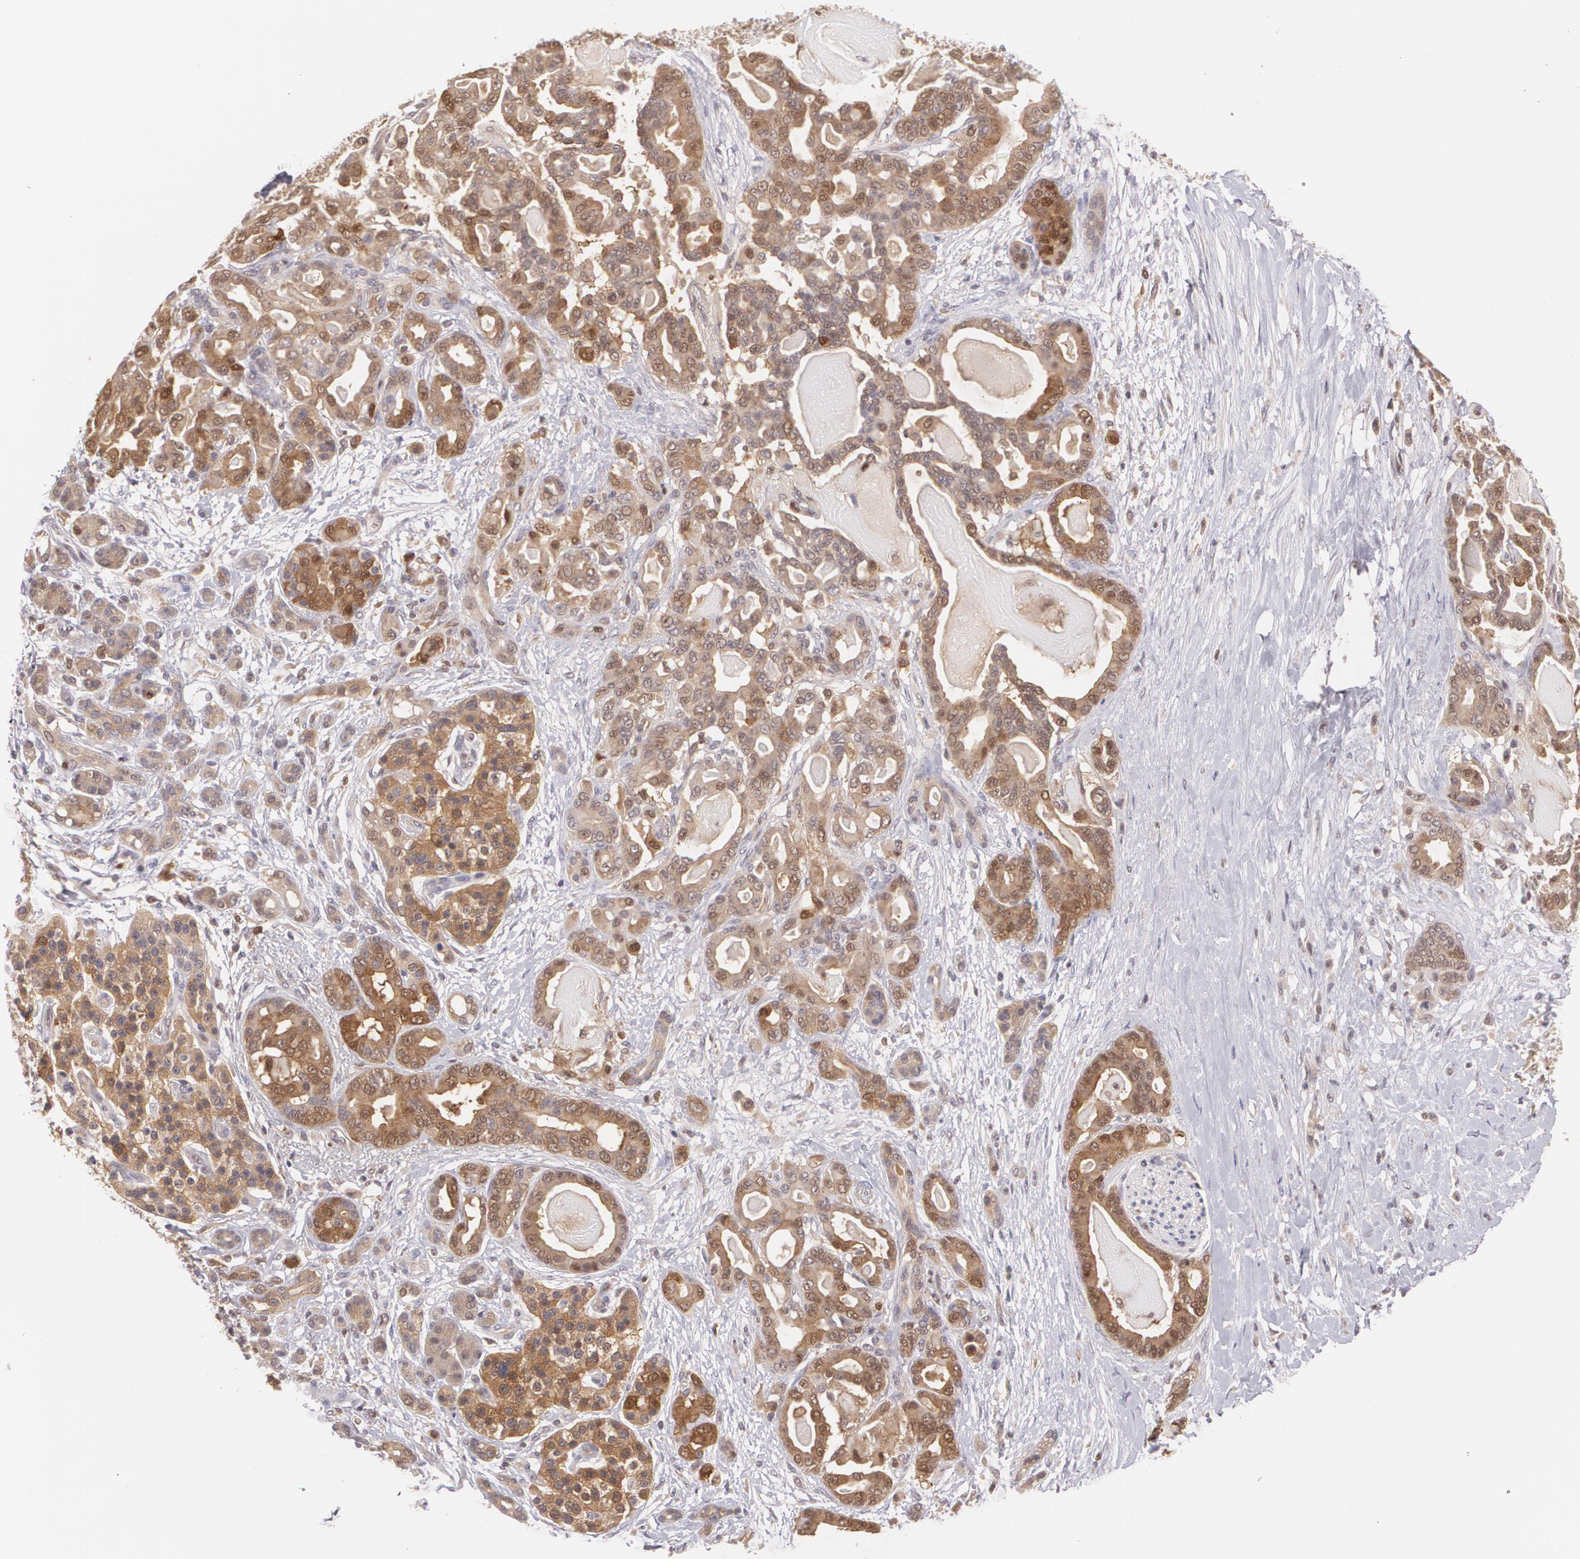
{"staining": {"intensity": "moderate", "quantity": ">75%", "location": "cytoplasmic/membranous,nuclear"}, "tissue": "pancreatic cancer", "cell_type": "Tumor cells", "image_type": "cancer", "snomed": [{"axis": "morphology", "description": "Adenocarcinoma, NOS"}, {"axis": "topography", "description": "Pancreas"}], "caption": "Moderate cytoplasmic/membranous and nuclear protein positivity is identified in approximately >75% of tumor cells in adenocarcinoma (pancreatic).", "gene": "HSPH1", "patient": {"sex": "male", "age": 63}}